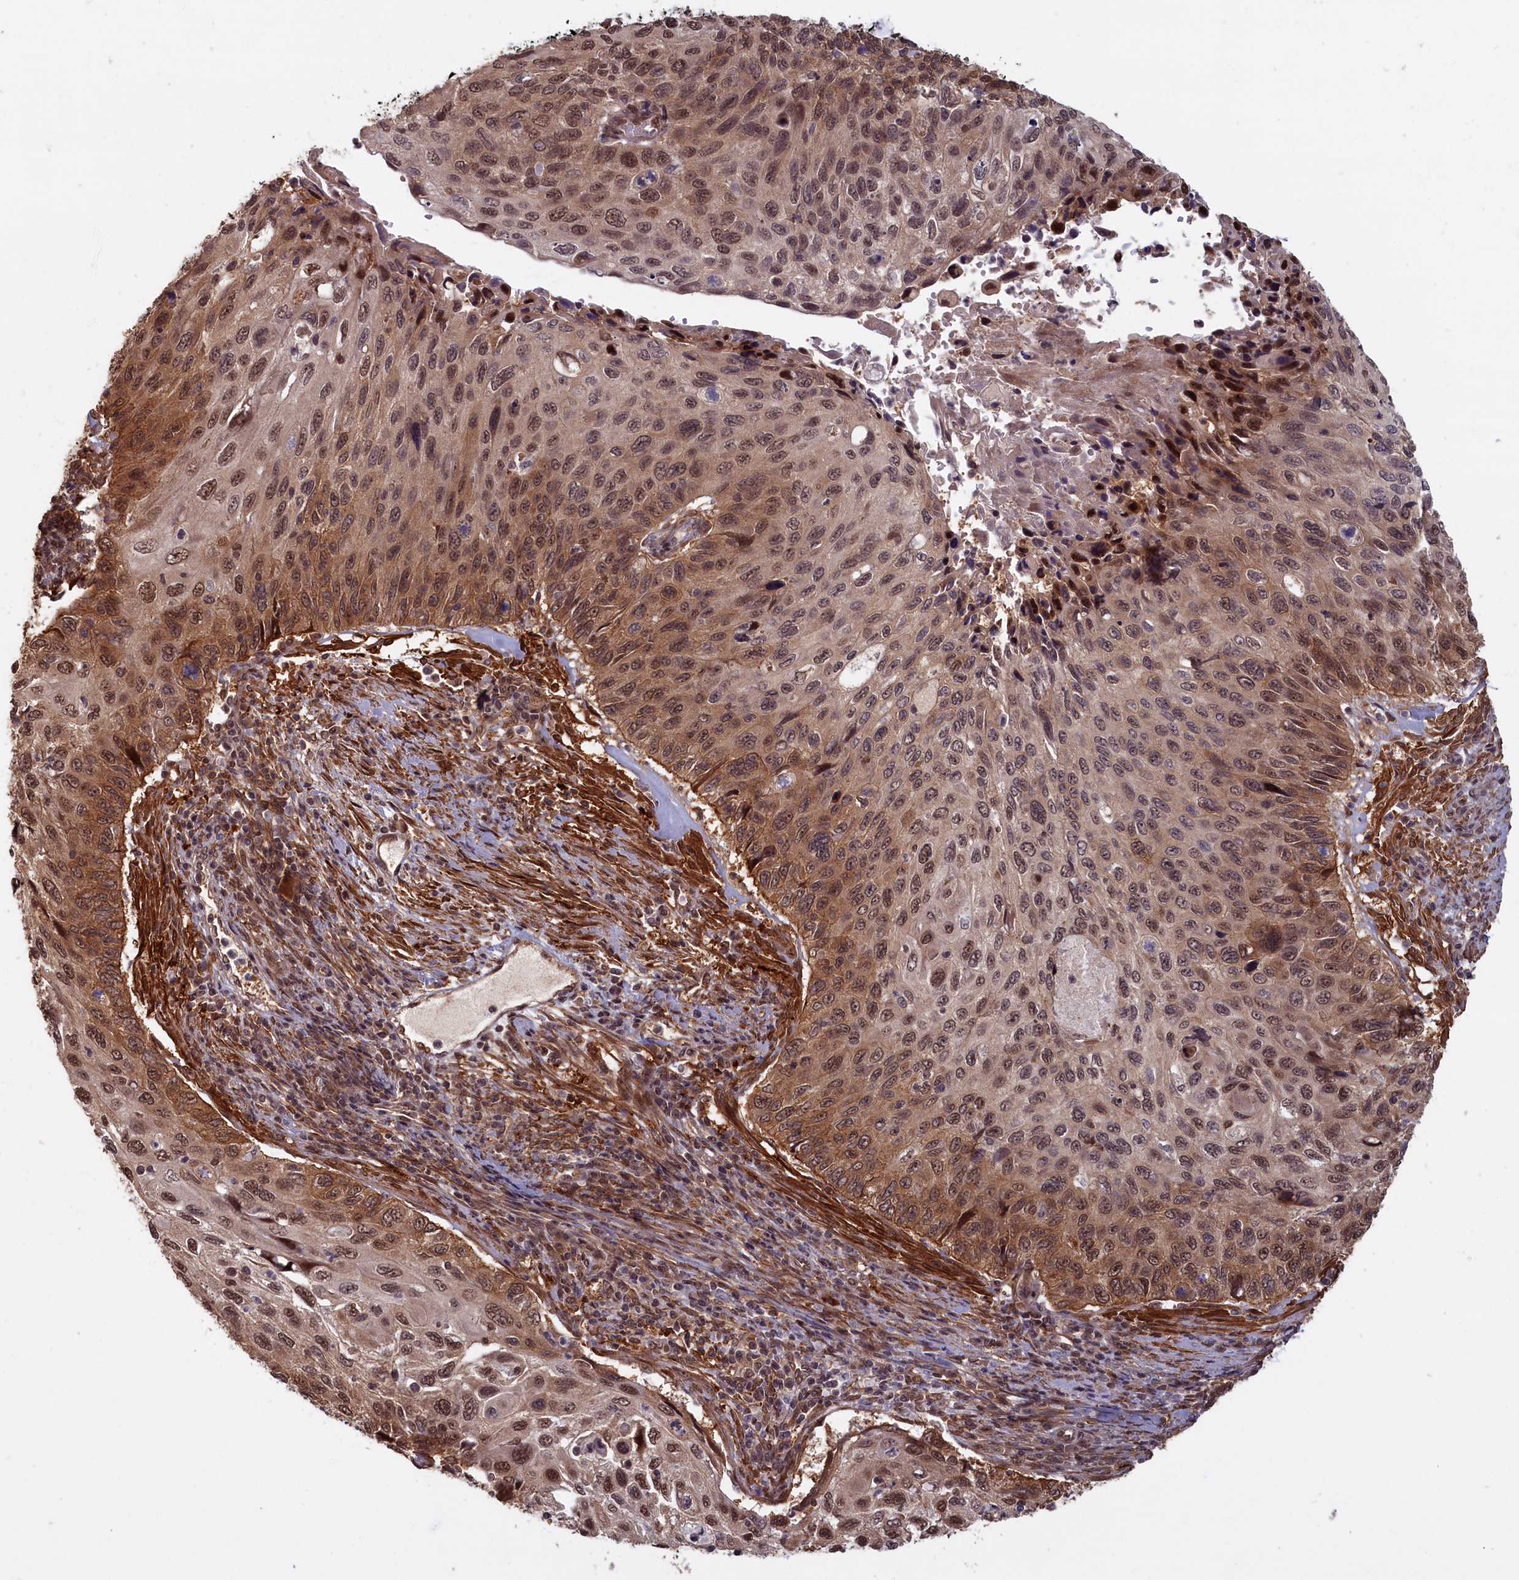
{"staining": {"intensity": "moderate", "quantity": ">75%", "location": "cytoplasmic/membranous,nuclear"}, "tissue": "cervical cancer", "cell_type": "Tumor cells", "image_type": "cancer", "snomed": [{"axis": "morphology", "description": "Squamous cell carcinoma, NOS"}, {"axis": "topography", "description": "Cervix"}], "caption": "IHC of cervical squamous cell carcinoma reveals medium levels of moderate cytoplasmic/membranous and nuclear positivity in approximately >75% of tumor cells.", "gene": "HIF3A", "patient": {"sex": "female", "age": 70}}